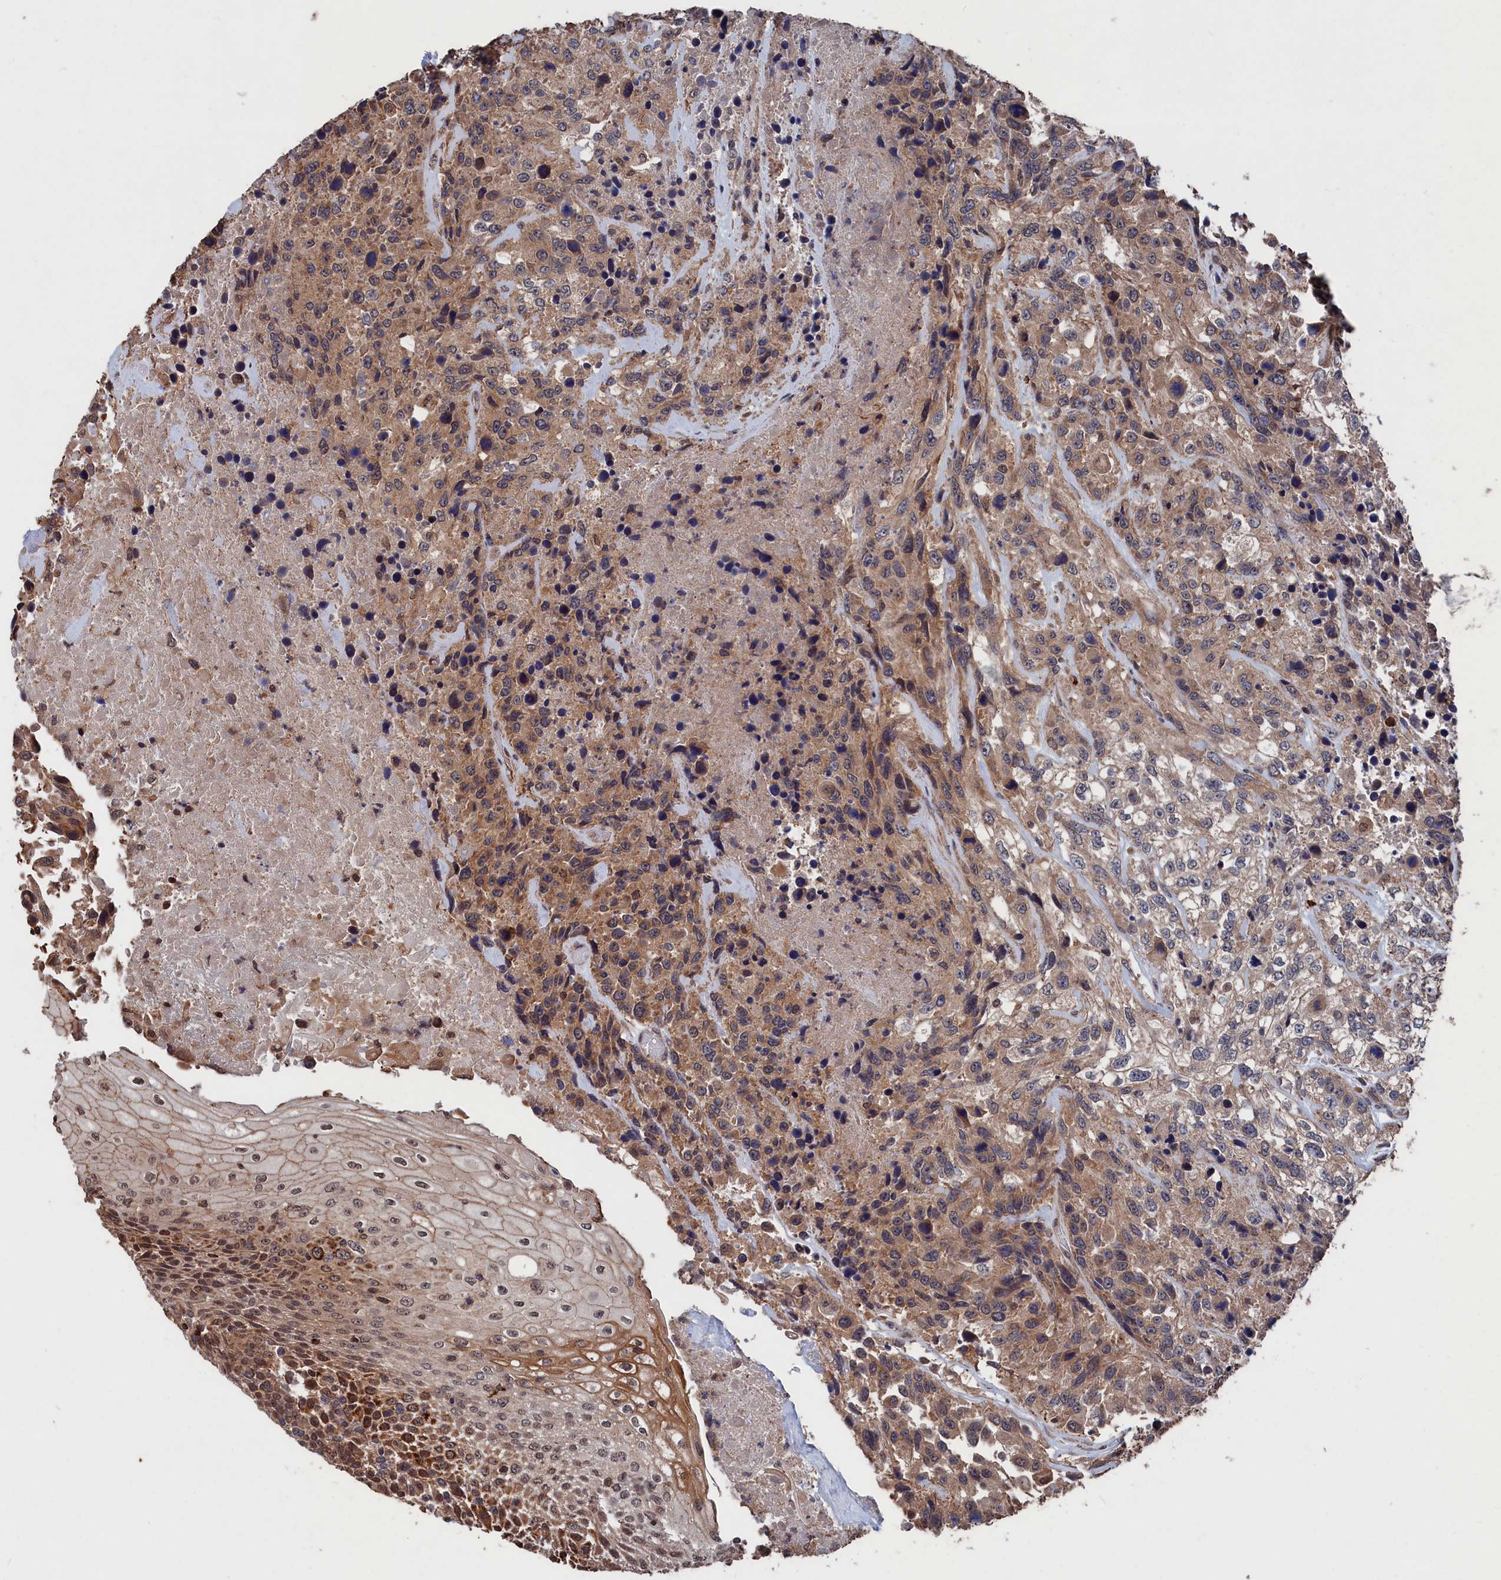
{"staining": {"intensity": "moderate", "quantity": ">75%", "location": "cytoplasmic/membranous"}, "tissue": "urothelial cancer", "cell_type": "Tumor cells", "image_type": "cancer", "snomed": [{"axis": "morphology", "description": "Urothelial carcinoma, High grade"}, {"axis": "topography", "description": "Urinary bladder"}], "caption": "High-magnification brightfield microscopy of urothelial cancer stained with DAB (3,3'-diaminobenzidine) (brown) and counterstained with hematoxylin (blue). tumor cells exhibit moderate cytoplasmic/membranous staining is seen in approximately>75% of cells.", "gene": "PDE12", "patient": {"sex": "female", "age": 70}}